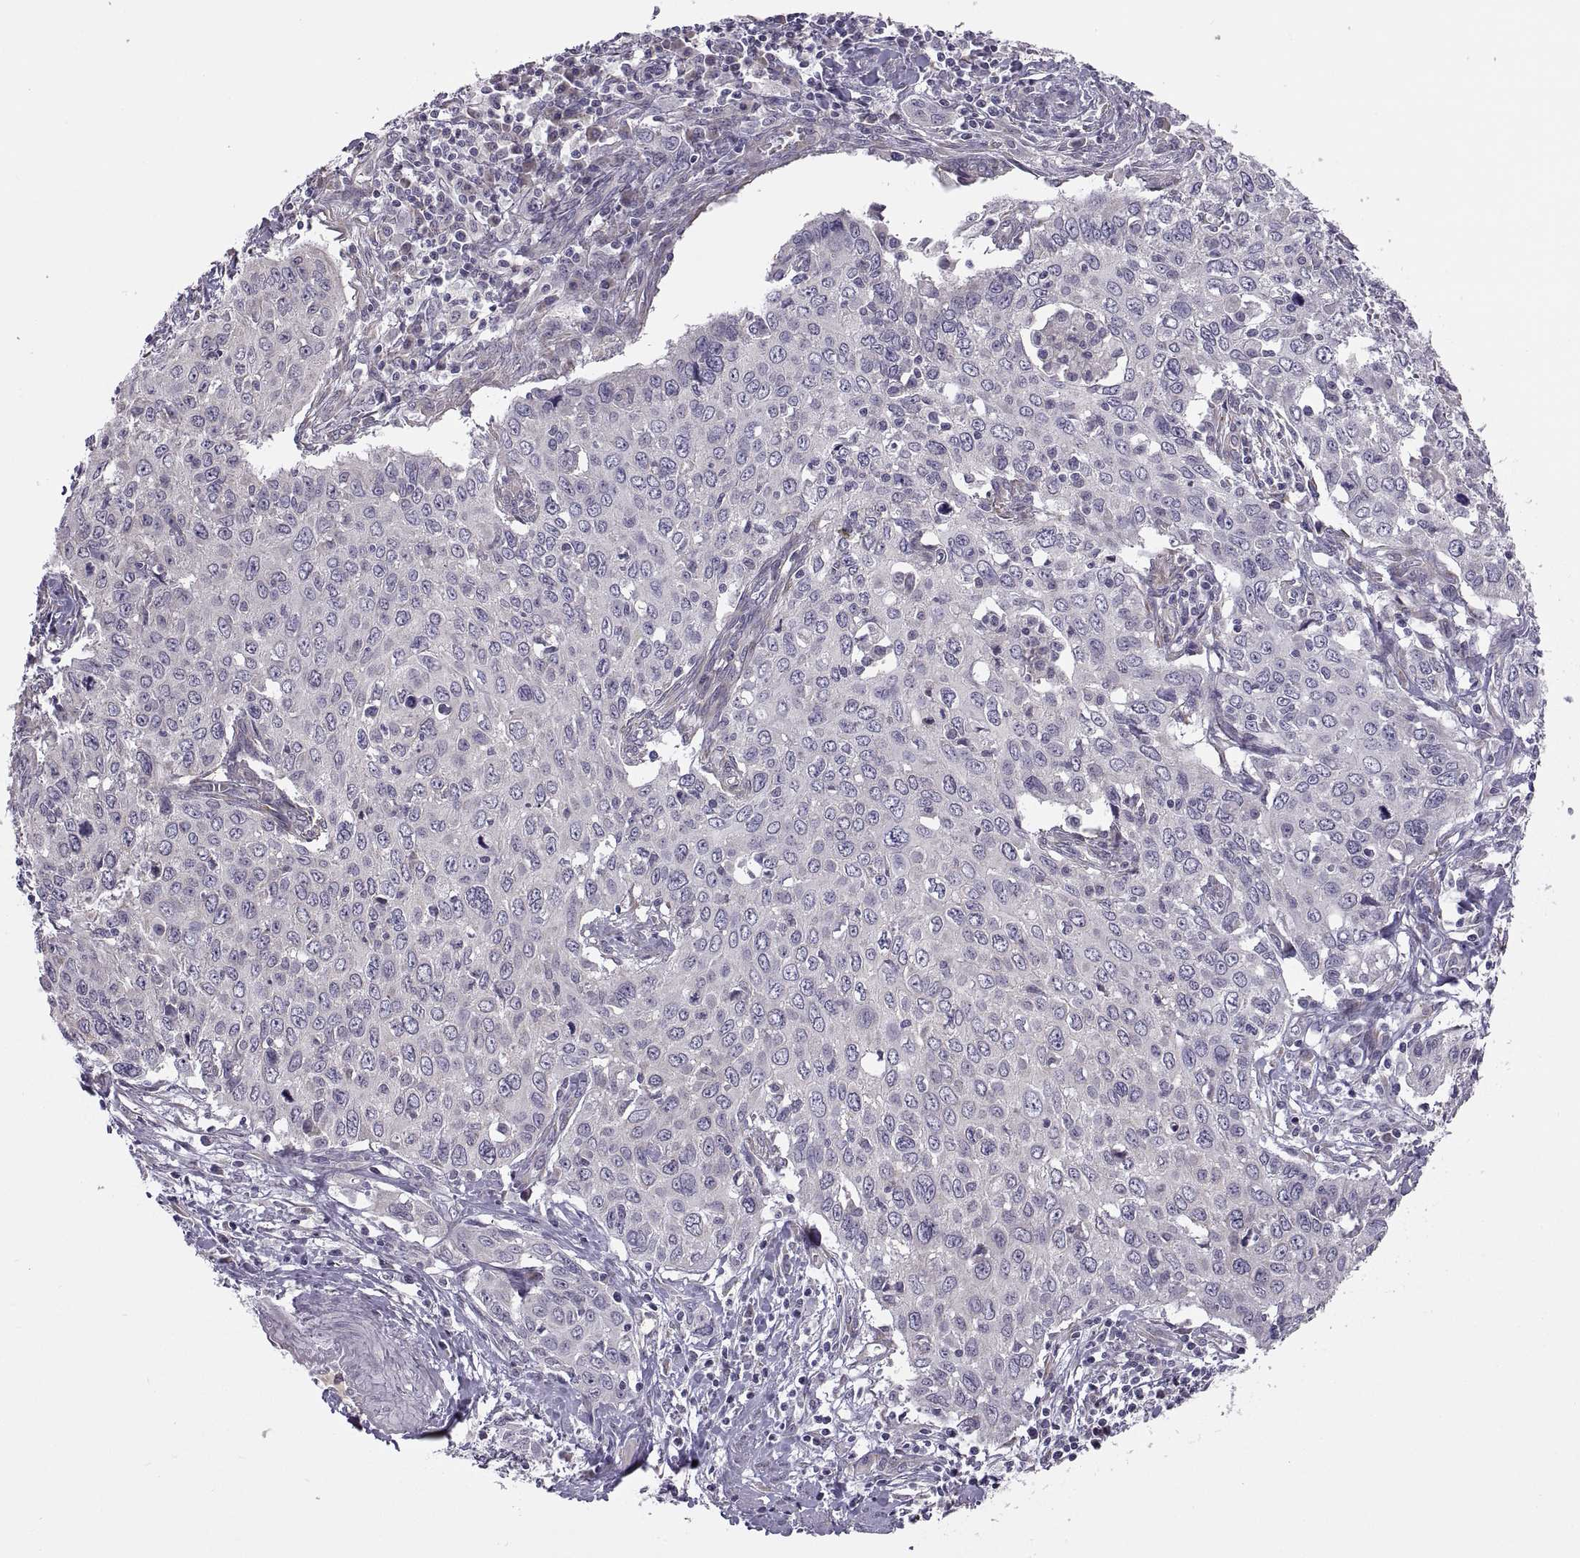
{"staining": {"intensity": "negative", "quantity": "none", "location": "none"}, "tissue": "cervical cancer", "cell_type": "Tumor cells", "image_type": "cancer", "snomed": [{"axis": "morphology", "description": "Squamous cell carcinoma, NOS"}, {"axis": "topography", "description": "Cervix"}], "caption": "IHC micrograph of human cervical squamous cell carcinoma stained for a protein (brown), which reveals no positivity in tumor cells.", "gene": "ACSBG2", "patient": {"sex": "female", "age": 38}}